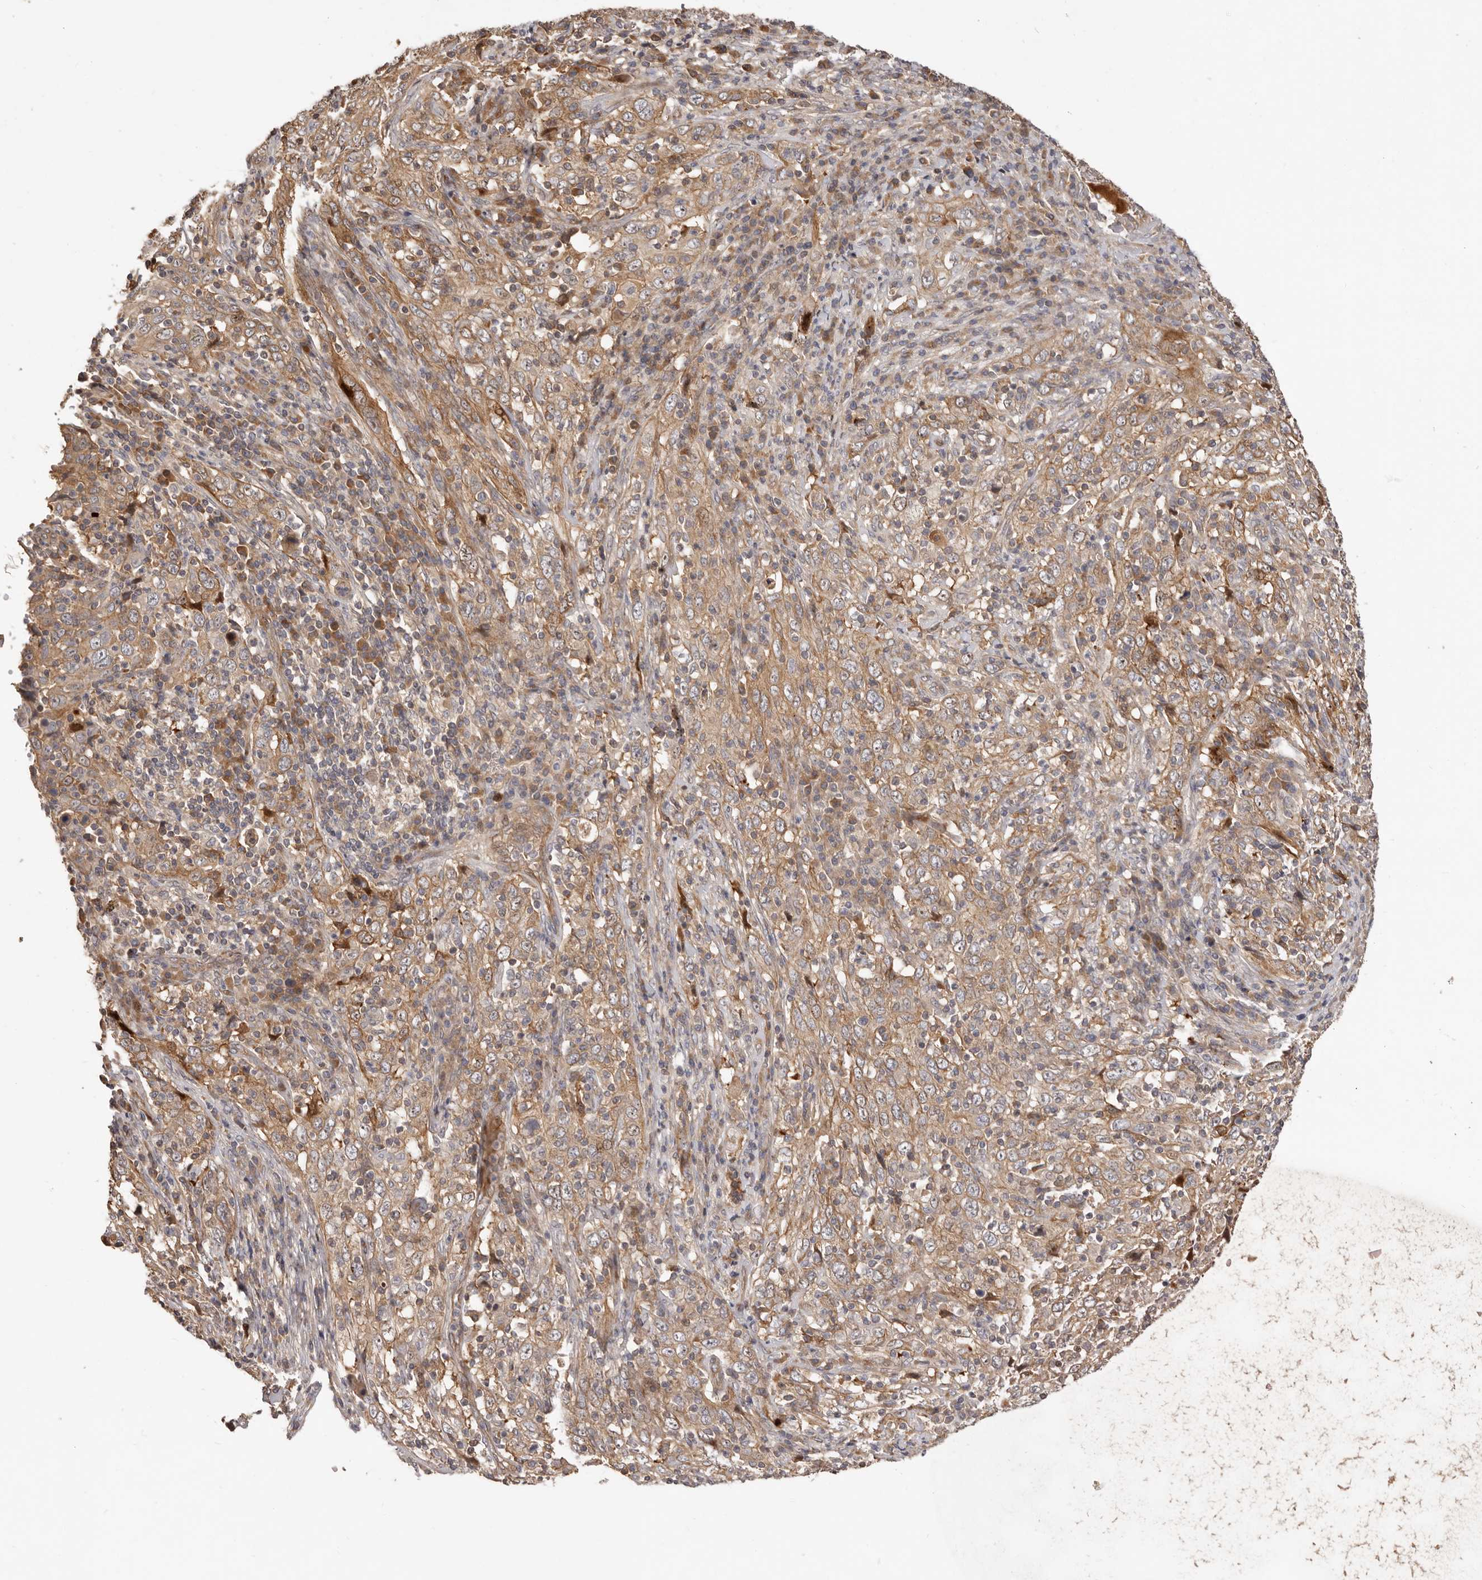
{"staining": {"intensity": "moderate", "quantity": ">75%", "location": "cytoplasmic/membranous"}, "tissue": "cervical cancer", "cell_type": "Tumor cells", "image_type": "cancer", "snomed": [{"axis": "morphology", "description": "Squamous cell carcinoma, NOS"}, {"axis": "topography", "description": "Cervix"}], "caption": "Protein expression analysis of human cervical cancer reveals moderate cytoplasmic/membranous expression in approximately >75% of tumor cells.", "gene": "DOP1A", "patient": {"sex": "female", "age": 46}}